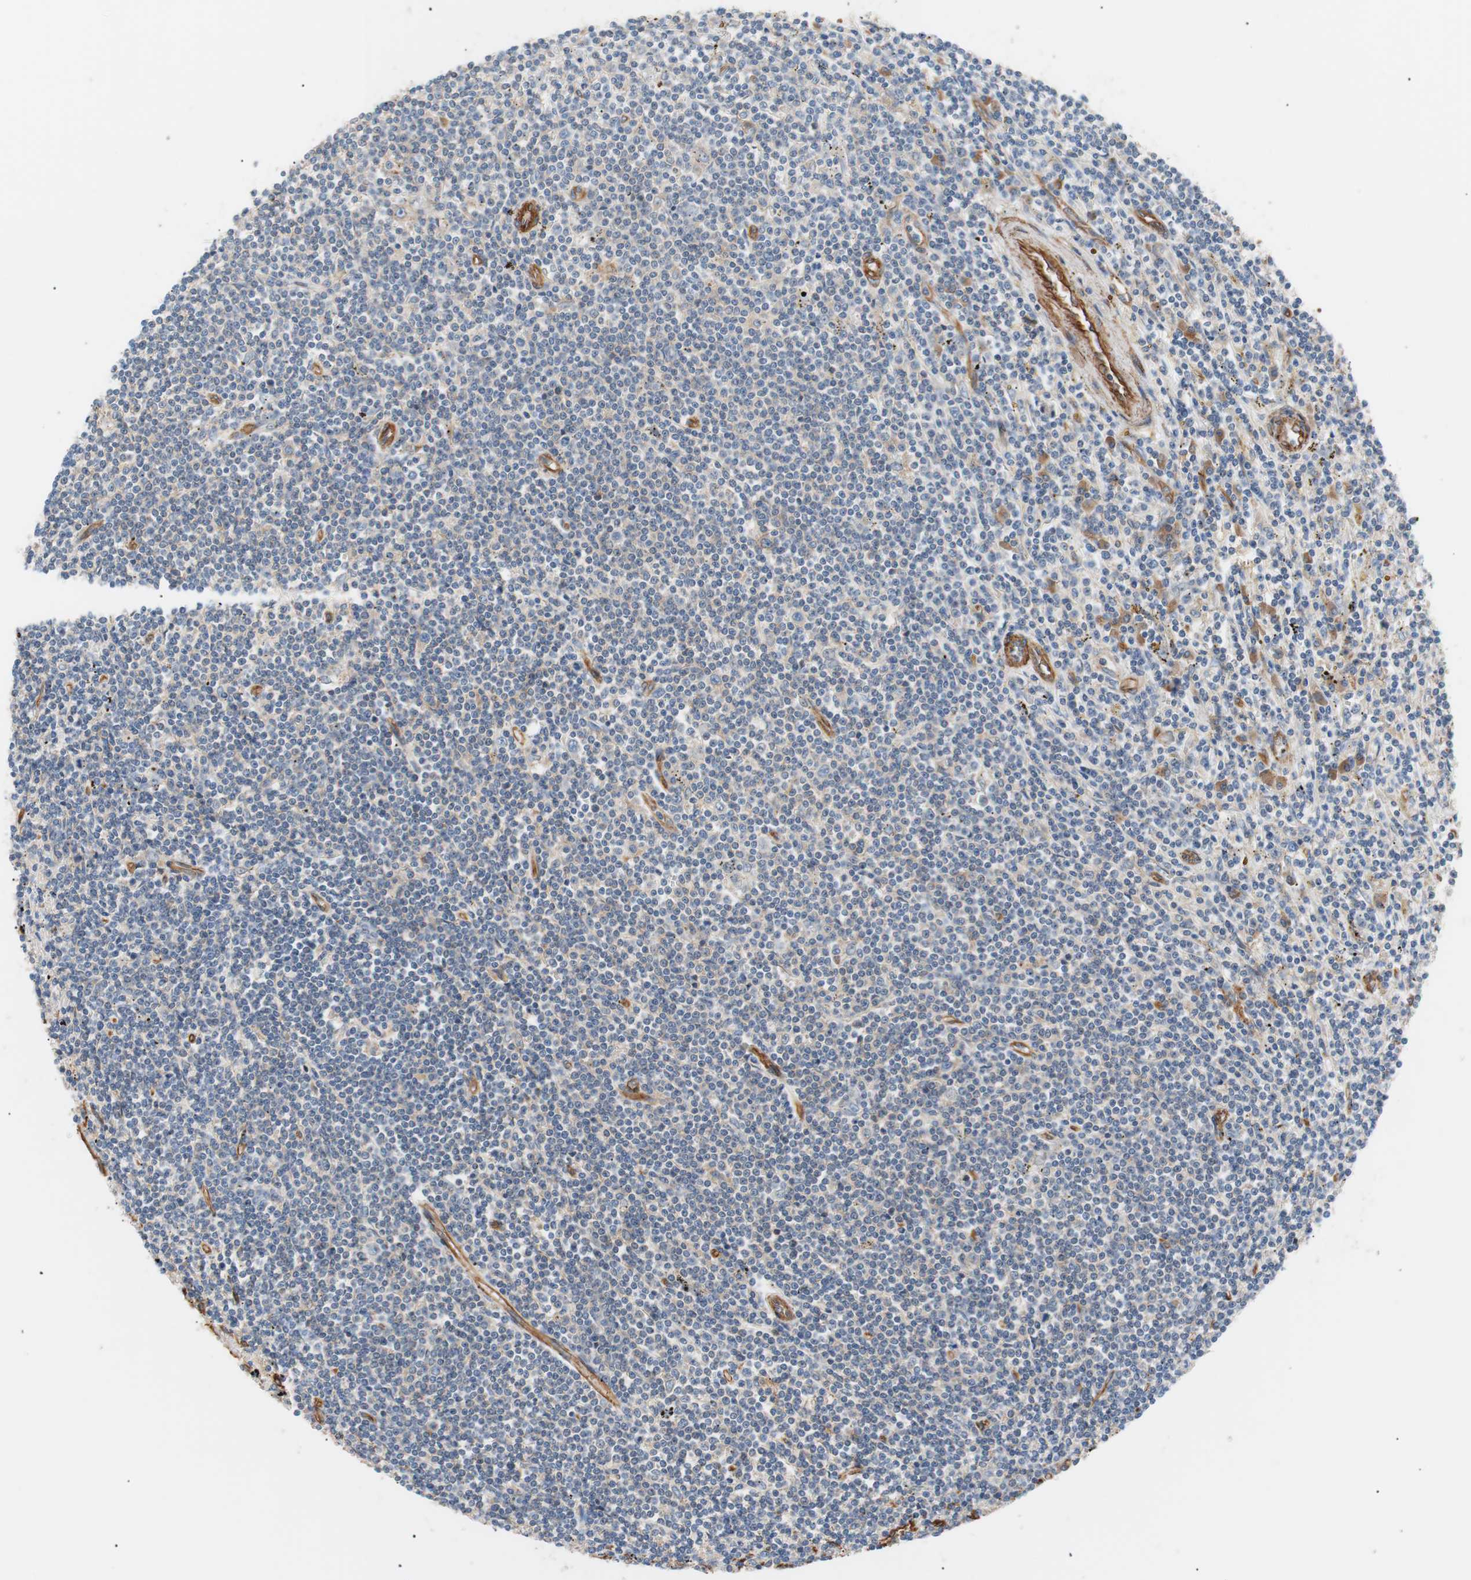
{"staining": {"intensity": "negative", "quantity": "none", "location": "none"}, "tissue": "lymphoma", "cell_type": "Tumor cells", "image_type": "cancer", "snomed": [{"axis": "morphology", "description": "Malignant lymphoma, non-Hodgkin's type, Low grade"}, {"axis": "topography", "description": "Spleen"}], "caption": "Protein analysis of lymphoma demonstrates no significant expression in tumor cells.", "gene": "SPINT1", "patient": {"sex": "male", "age": 76}}